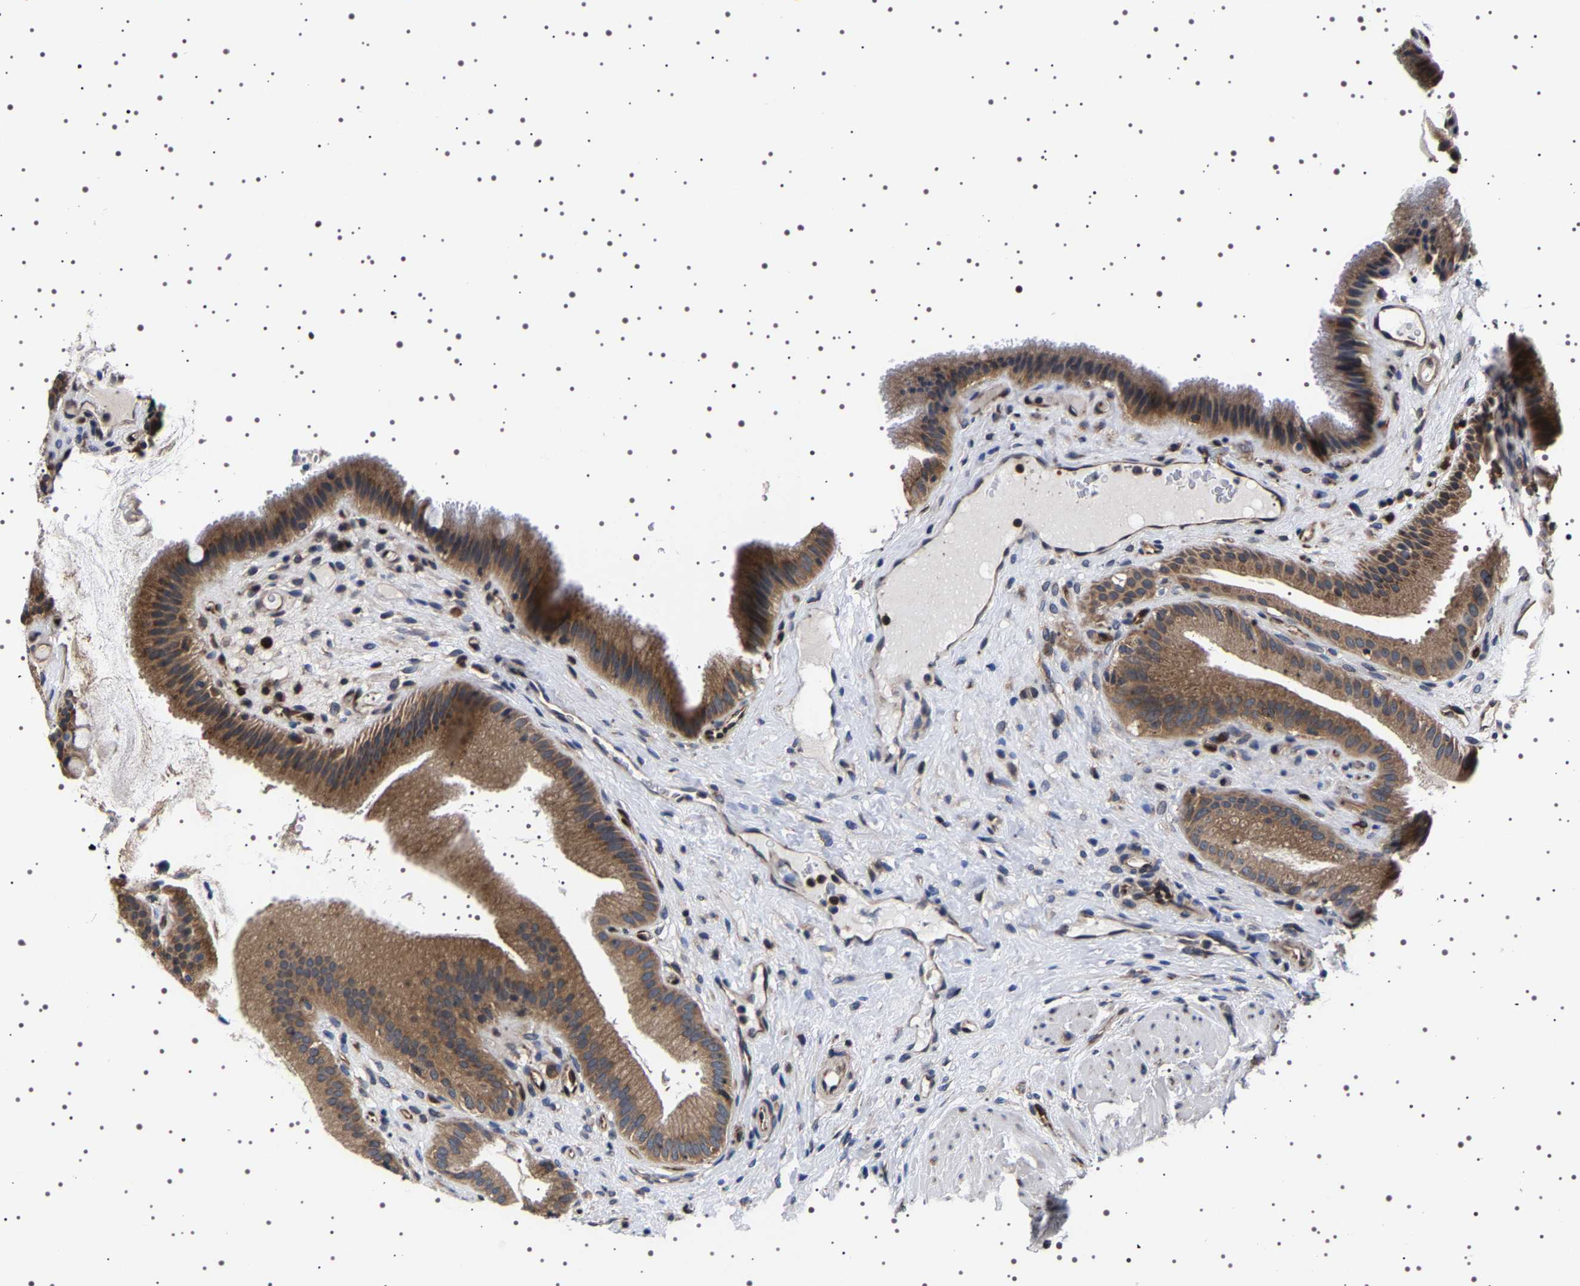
{"staining": {"intensity": "strong", "quantity": ">75%", "location": "cytoplasmic/membranous"}, "tissue": "gallbladder", "cell_type": "Glandular cells", "image_type": "normal", "snomed": [{"axis": "morphology", "description": "Normal tissue, NOS"}, {"axis": "topography", "description": "Gallbladder"}], "caption": "DAB immunohistochemical staining of normal human gallbladder demonstrates strong cytoplasmic/membranous protein positivity in about >75% of glandular cells. The staining is performed using DAB brown chromogen to label protein expression. The nuclei are counter-stained blue using hematoxylin.", "gene": "DARS1", "patient": {"sex": "male", "age": 49}}